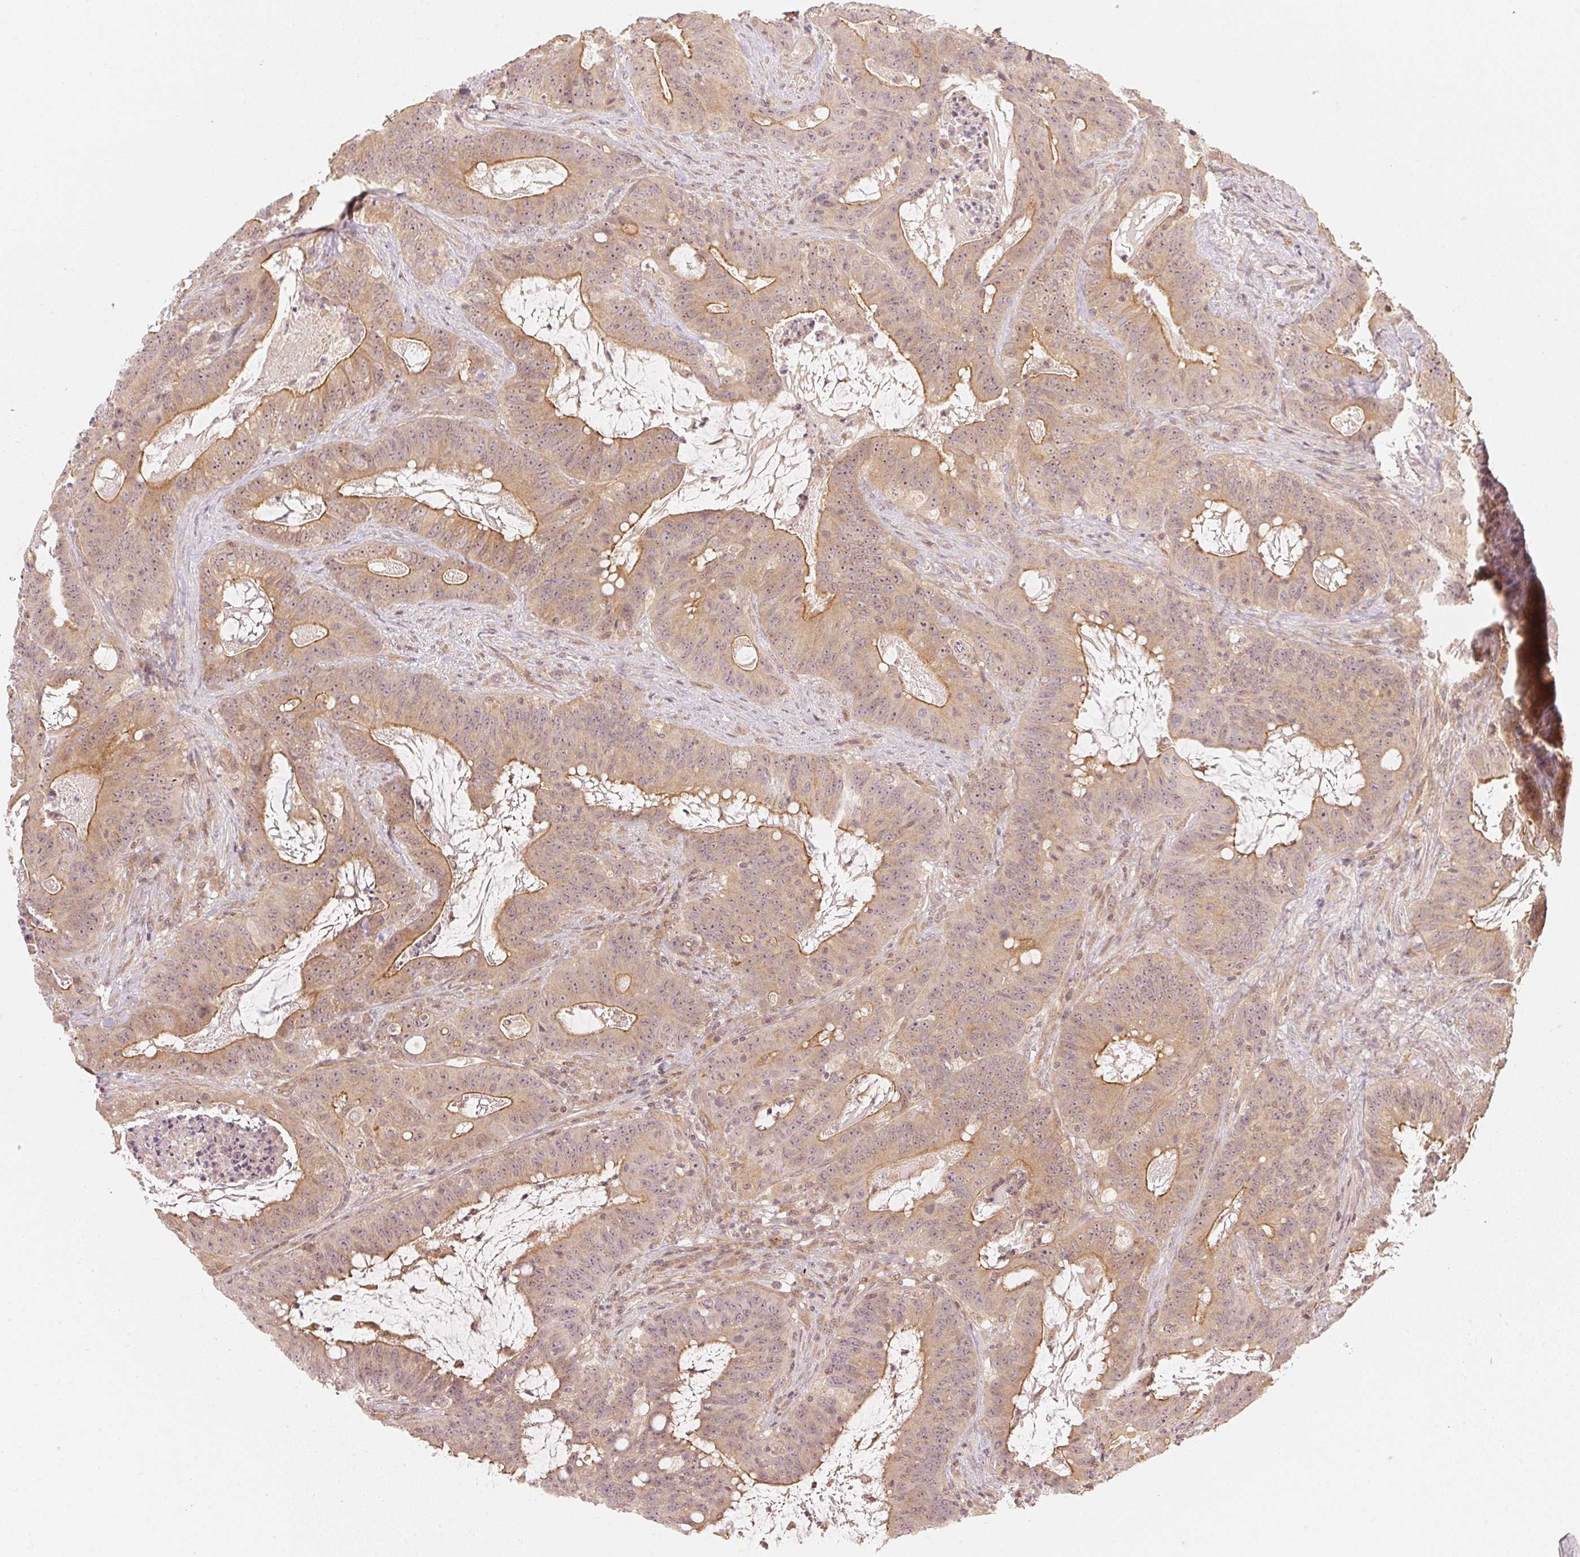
{"staining": {"intensity": "moderate", "quantity": ">75%", "location": "cytoplasmic/membranous"}, "tissue": "colorectal cancer", "cell_type": "Tumor cells", "image_type": "cancer", "snomed": [{"axis": "morphology", "description": "Adenocarcinoma, NOS"}, {"axis": "topography", "description": "Colon"}], "caption": "Moderate cytoplasmic/membranous expression for a protein is identified in about >75% of tumor cells of colorectal adenocarcinoma using immunohistochemistry (IHC).", "gene": "WDR54", "patient": {"sex": "male", "age": 33}}